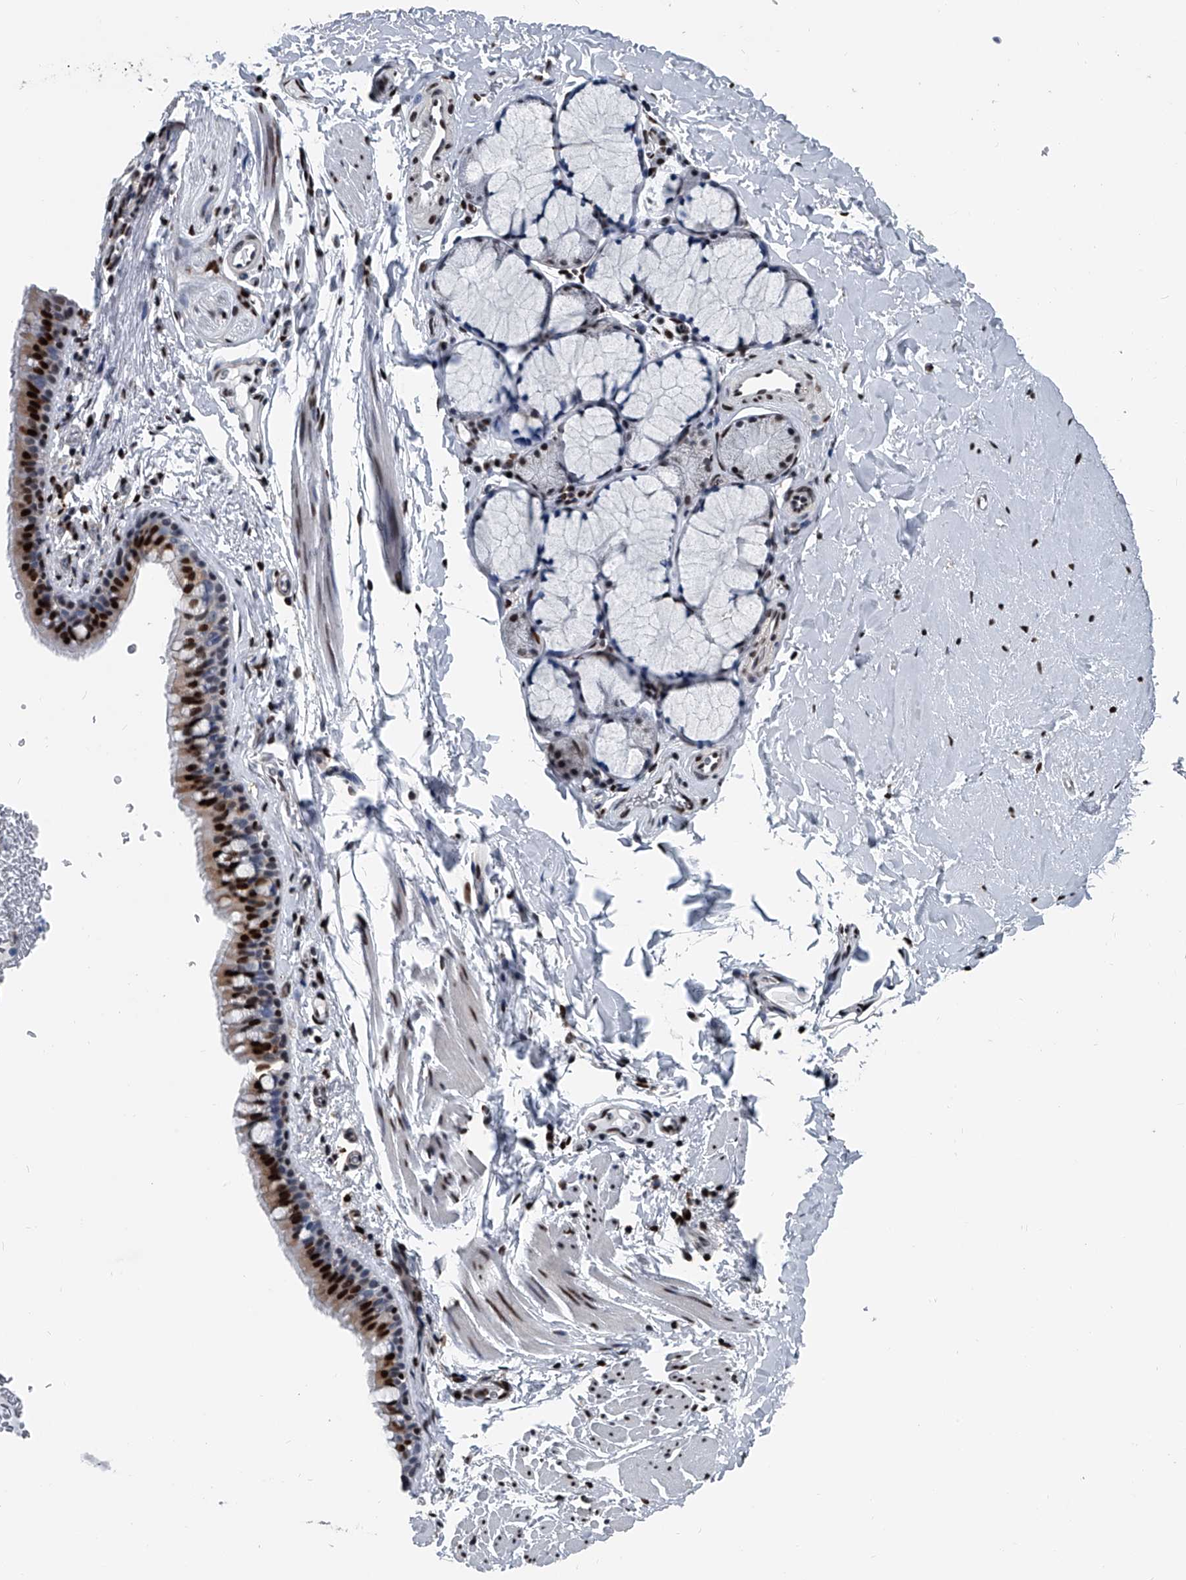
{"staining": {"intensity": "strong", "quantity": ">75%", "location": "nuclear"}, "tissue": "bronchus", "cell_type": "Respiratory epithelial cells", "image_type": "normal", "snomed": [{"axis": "morphology", "description": "Normal tissue, NOS"}, {"axis": "topography", "description": "Cartilage tissue"}, {"axis": "topography", "description": "Bronchus"}], "caption": "Immunohistochemical staining of unremarkable bronchus reveals high levels of strong nuclear expression in about >75% of respiratory epithelial cells.", "gene": "FKBP5", "patient": {"sex": "female", "age": 36}}